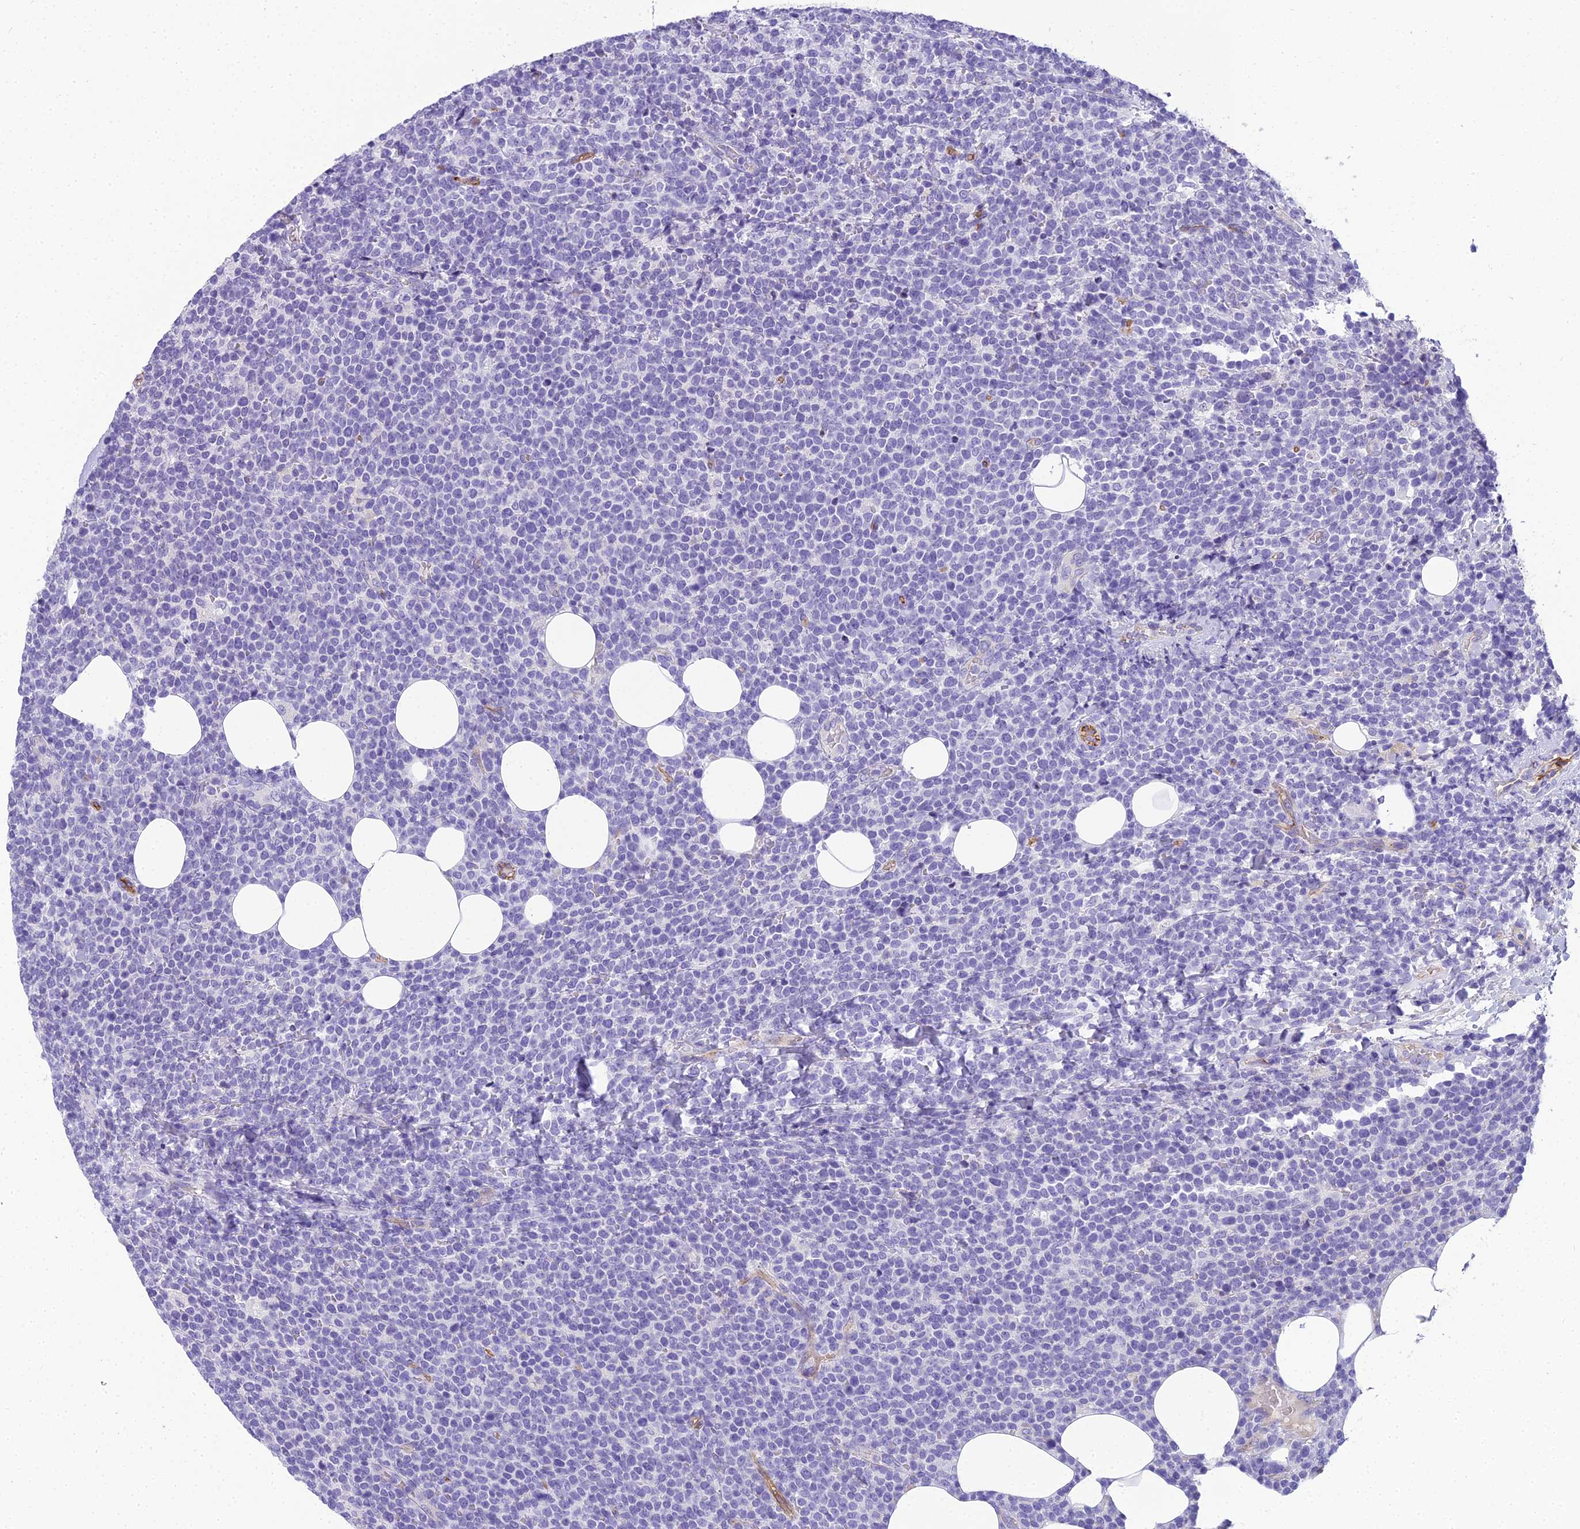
{"staining": {"intensity": "negative", "quantity": "none", "location": "none"}, "tissue": "lymphoma", "cell_type": "Tumor cells", "image_type": "cancer", "snomed": [{"axis": "morphology", "description": "Malignant lymphoma, non-Hodgkin's type, High grade"}, {"axis": "topography", "description": "Lymph node"}], "caption": "The photomicrograph exhibits no staining of tumor cells in lymphoma.", "gene": "NINJ1", "patient": {"sex": "male", "age": 61}}